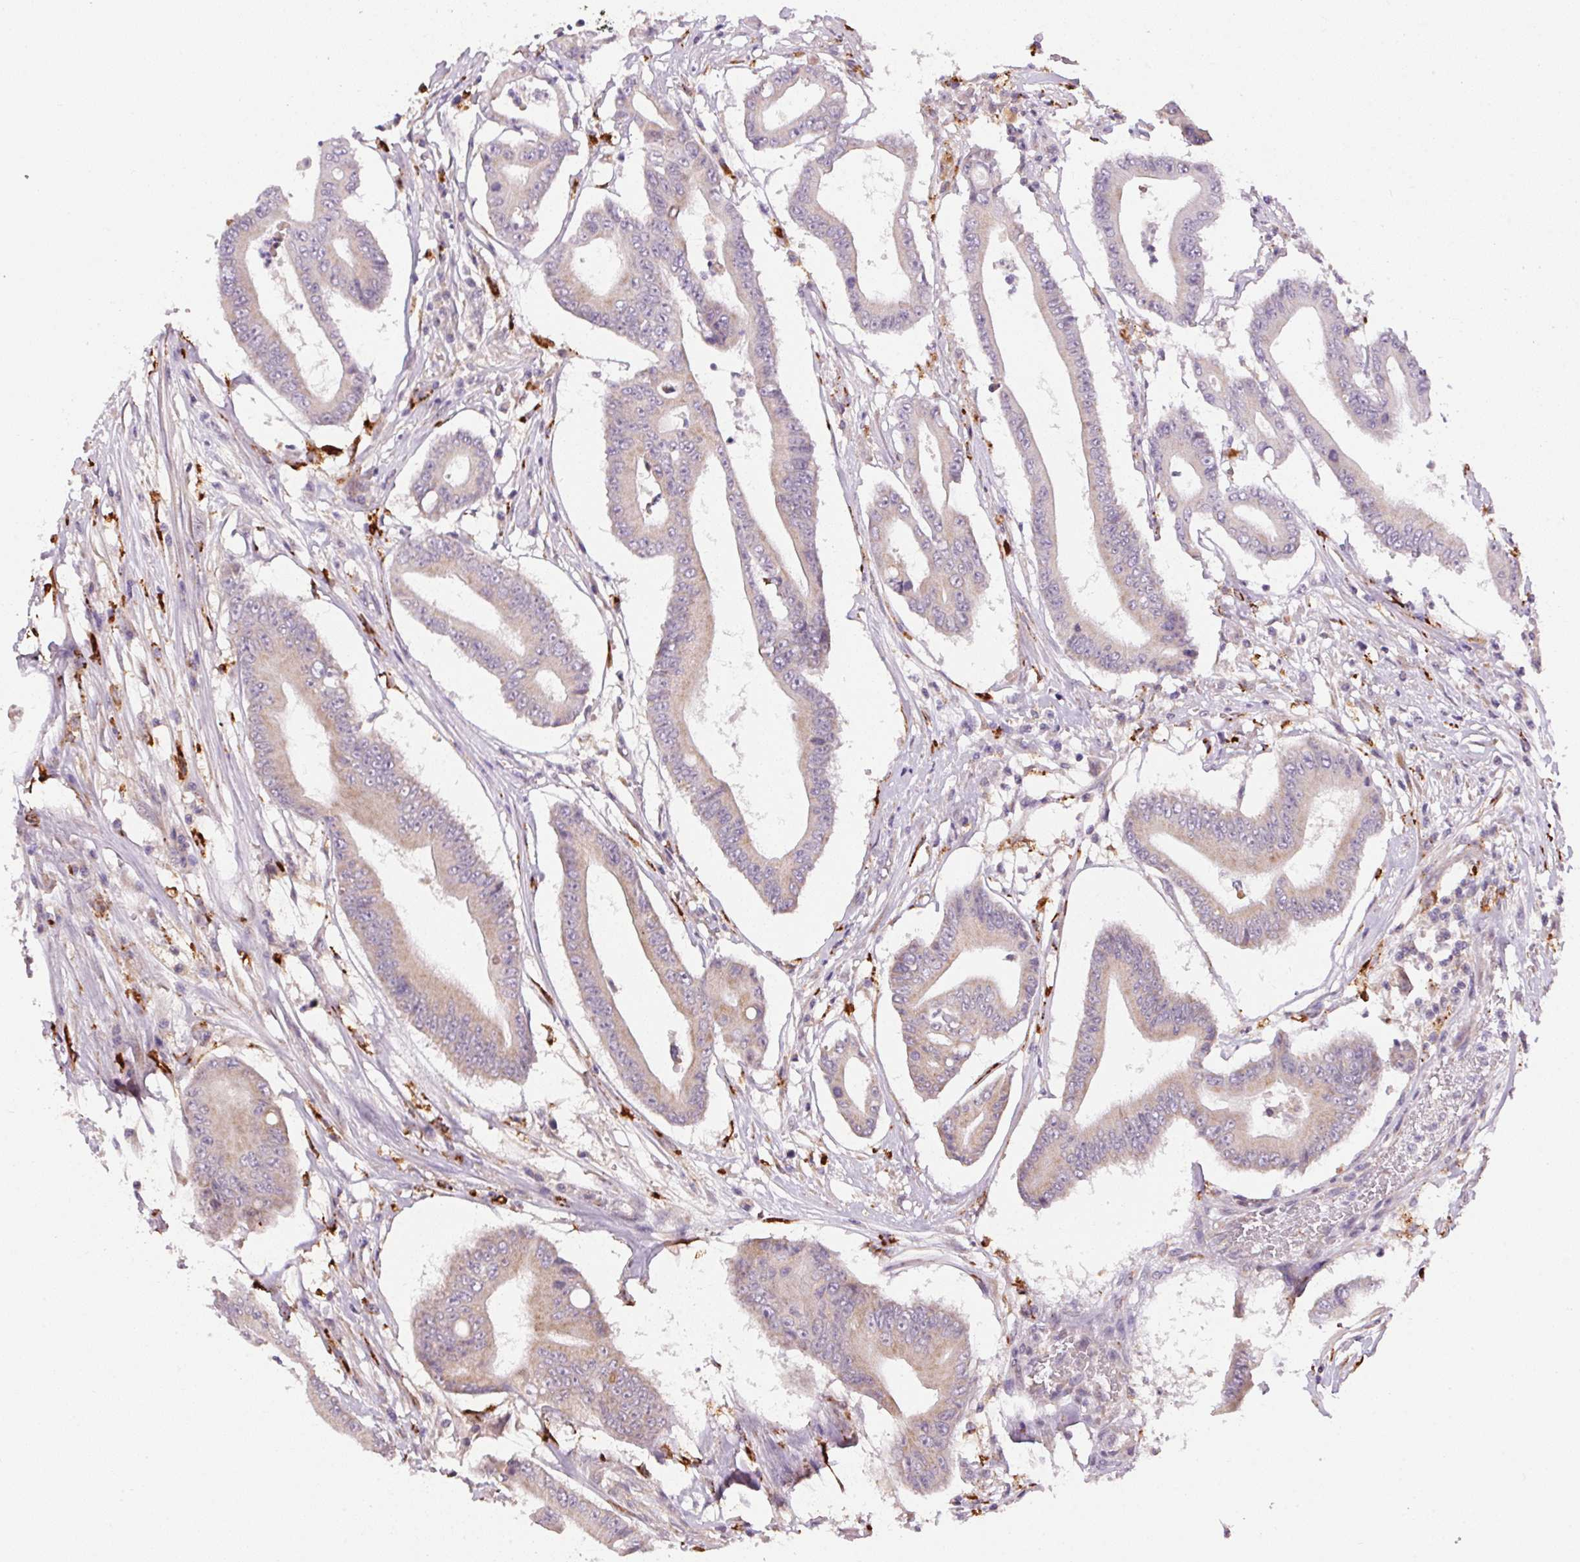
{"staining": {"intensity": "weak", "quantity": "<25%", "location": "cytoplasmic/membranous"}, "tissue": "colorectal cancer", "cell_type": "Tumor cells", "image_type": "cancer", "snomed": [{"axis": "morphology", "description": "Adenocarcinoma, NOS"}, {"axis": "topography", "description": "Rectum"}], "caption": "The micrograph exhibits no significant positivity in tumor cells of colorectal cancer (adenocarcinoma).", "gene": "ADH5", "patient": {"sex": "male", "age": 54}}